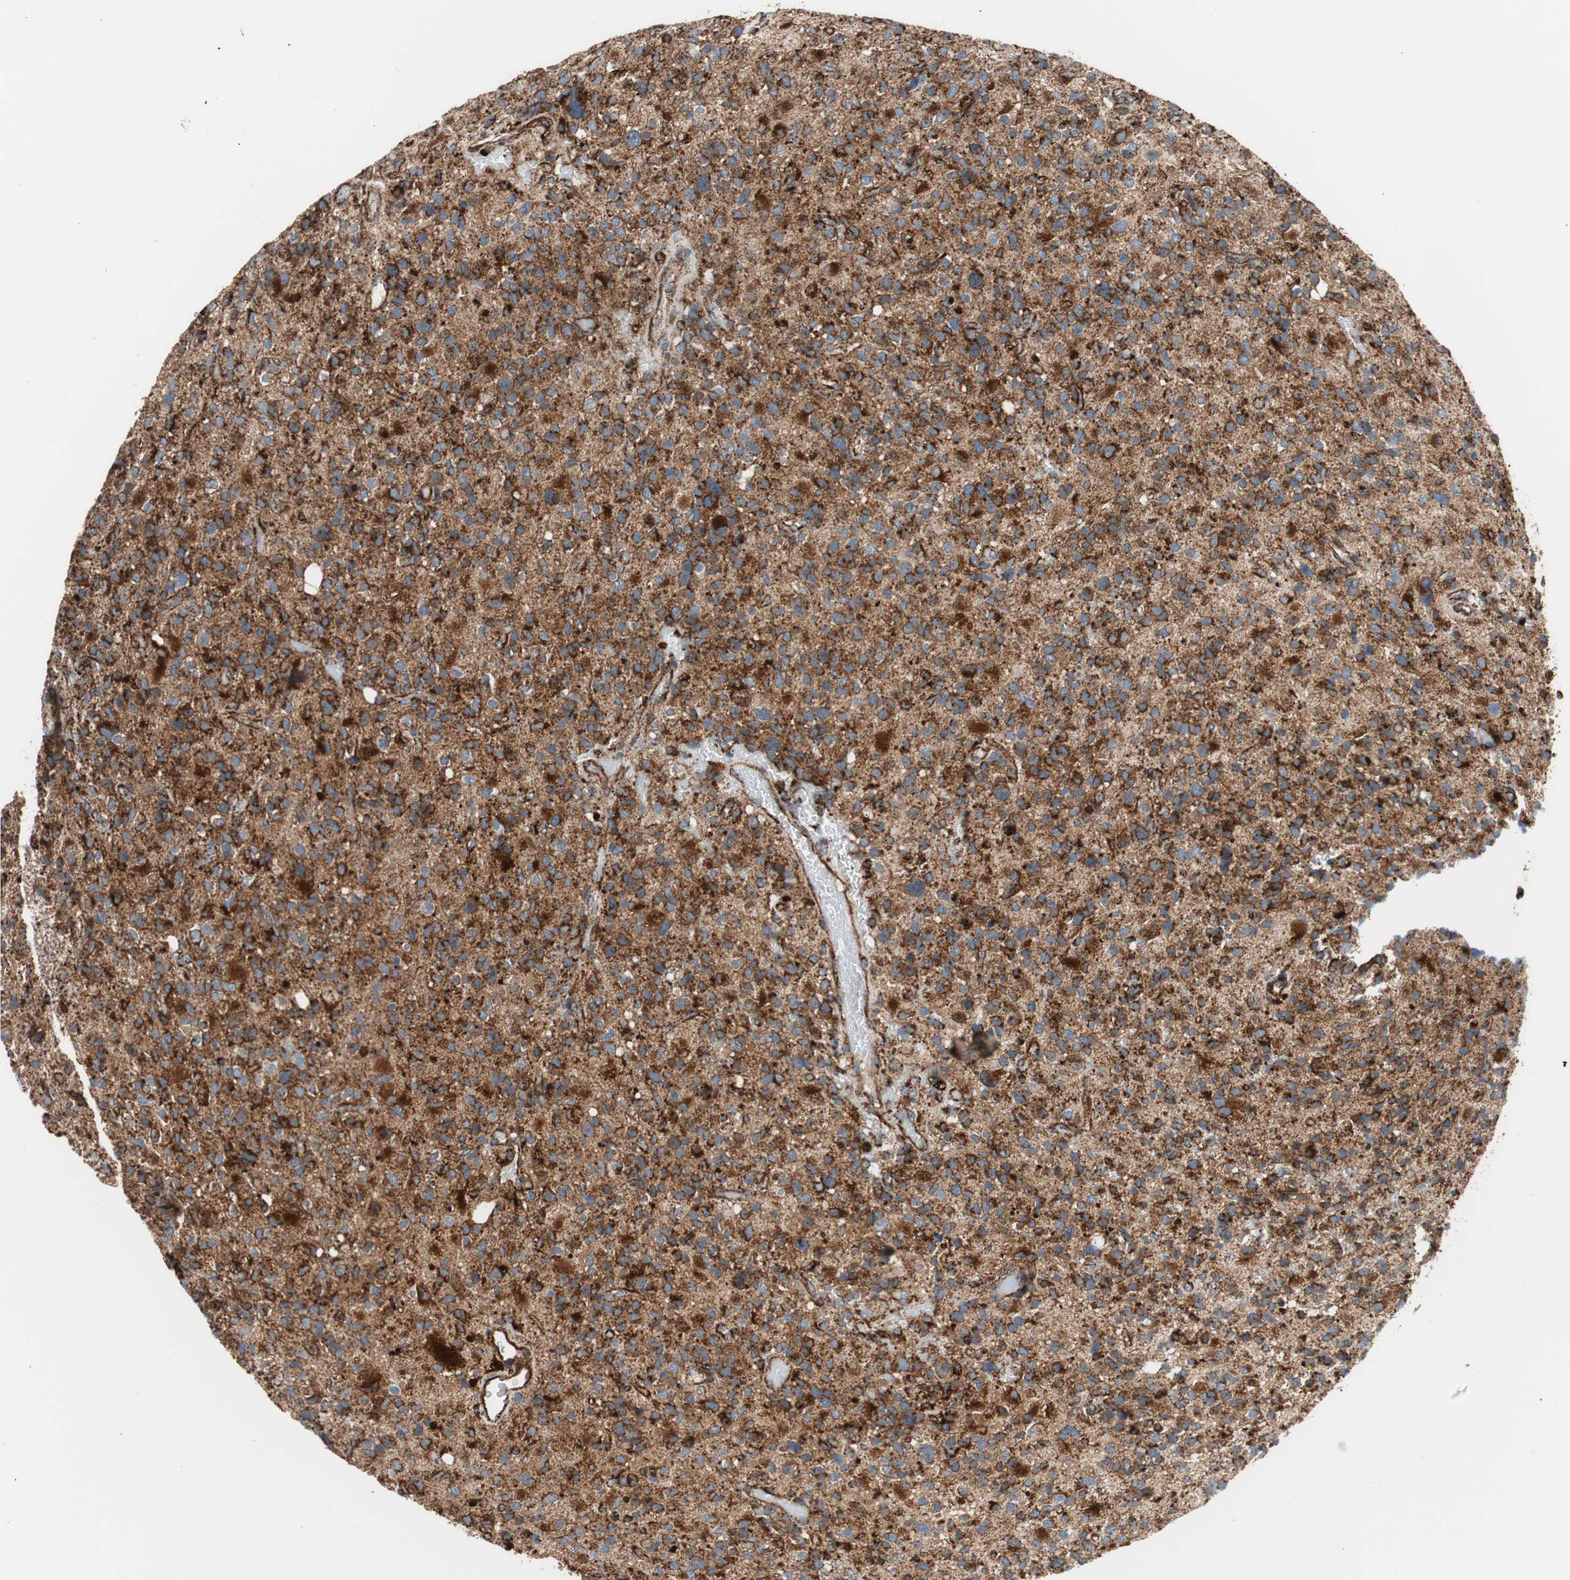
{"staining": {"intensity": "strong", "quantity": ">75%", "location": "cytoplasmic/membranous"}, "tissue": "glioma", "cell_type": "Tumor cells", "image_type": "cancer", "snomed": [{"axis": "morphology", "description": "Glioma, malignant, High grade"}, {"axis": "topography", "description": "Brain"}], "caption": "DAB (3,3'-diaminobenzidine) immunohistochemical staining of malignant glioma (high-grade) shows strong cytoplasmic/membranous protein positivity in approximately >75% of tumor cells.", "gene": "LAMP1", "patient": {"sex": "male", "age": 48}}